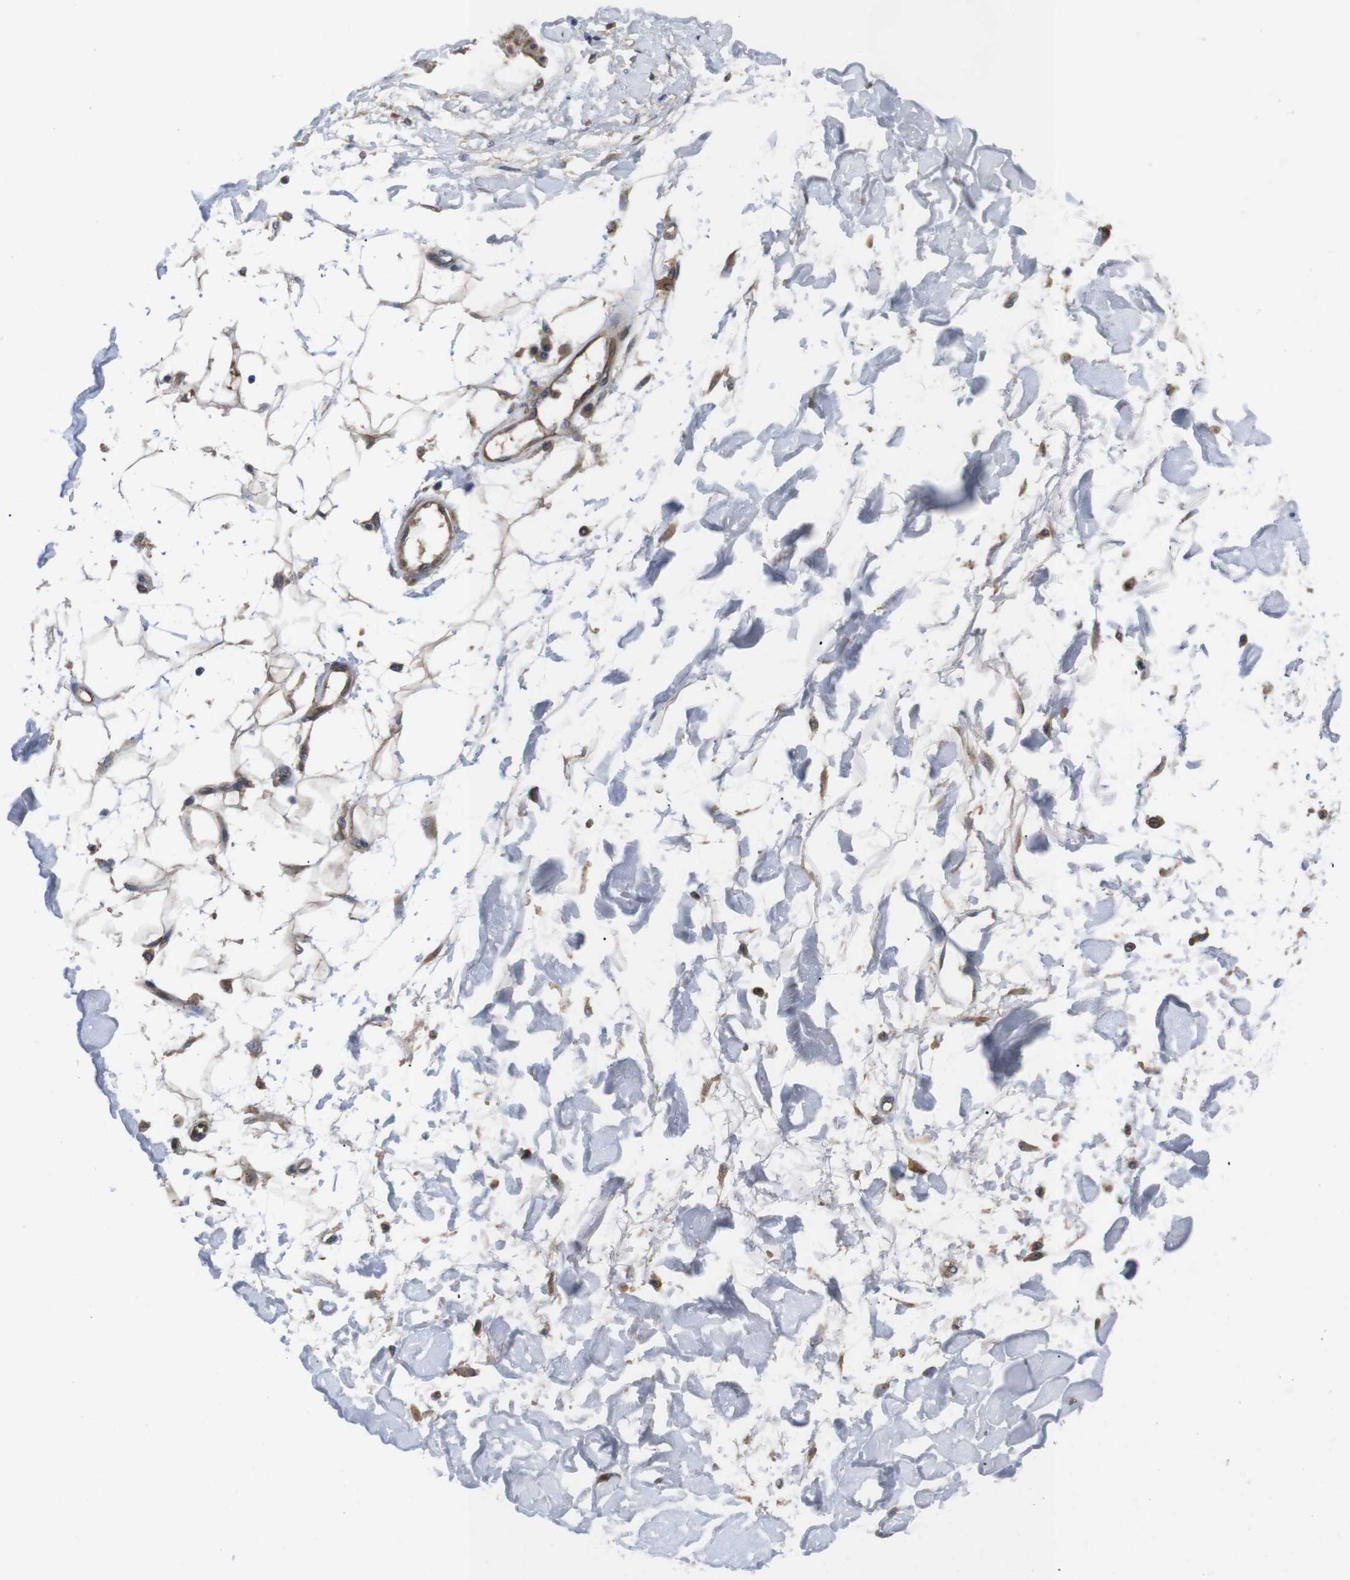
{"staining": {"intensity": "negative", "quantity": "none", "location": "none"}, "tissue": "adipose tissue", "cell_type": "Adipocytes", "image_type": "normal", "snomed": [{"axis": "morphology", "description": "Squamous cell carcinoma, NOS"}, {"axis": "topography", "description": "Skin"}], "caption": "Protein analysis of normal adipose tissue shows no significant positivity in adipocytes. The staining was performed using DAB (3,3'-diaminobenzidine) to visualize the protein expression in brown, while the nuclei were stained in blue with hematoxylin (Magnification: 20x).", "gene": "TIAM1", "patient": {"sex": "male", "age": 83}}